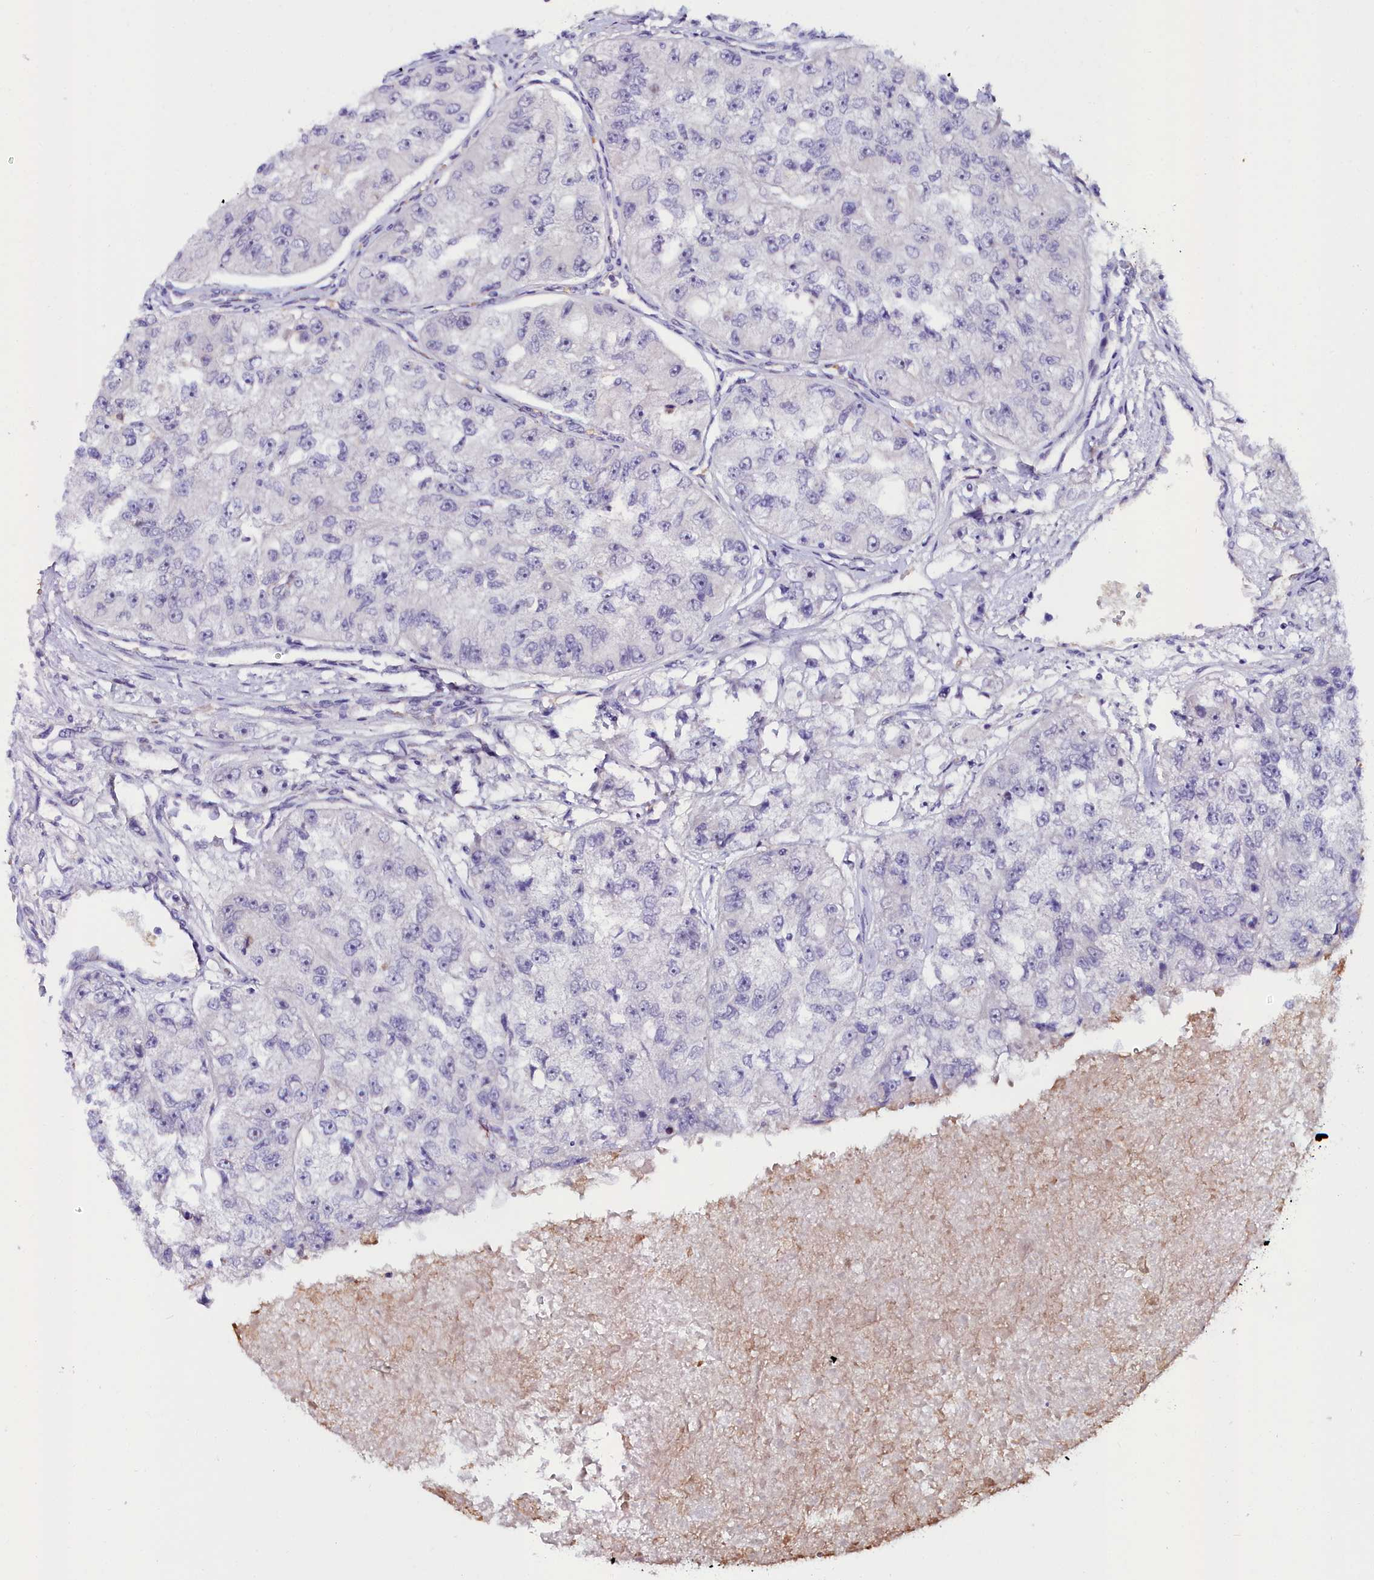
{"staining": {"intensity": "negative", "quantity": "none", "location": "none"}, "tissue": "renal cancer", "cell_type": "Tumor cells", "image_type": "cancer", "snomed": [{"axis": "morphology", "description": "Adenocarcinoma, NOS"}, {"axis": "topography", "description": "Kidney"}], "caption": "DAB immunohistochemical staining of renal adenocarcinoma reveals no significant positivity in tumor cells. (Immunohistochemistry, brightfield microscopy, high magnification).", "gene": "KCTD18", "patient": {"sex": "male", "age": 63}}